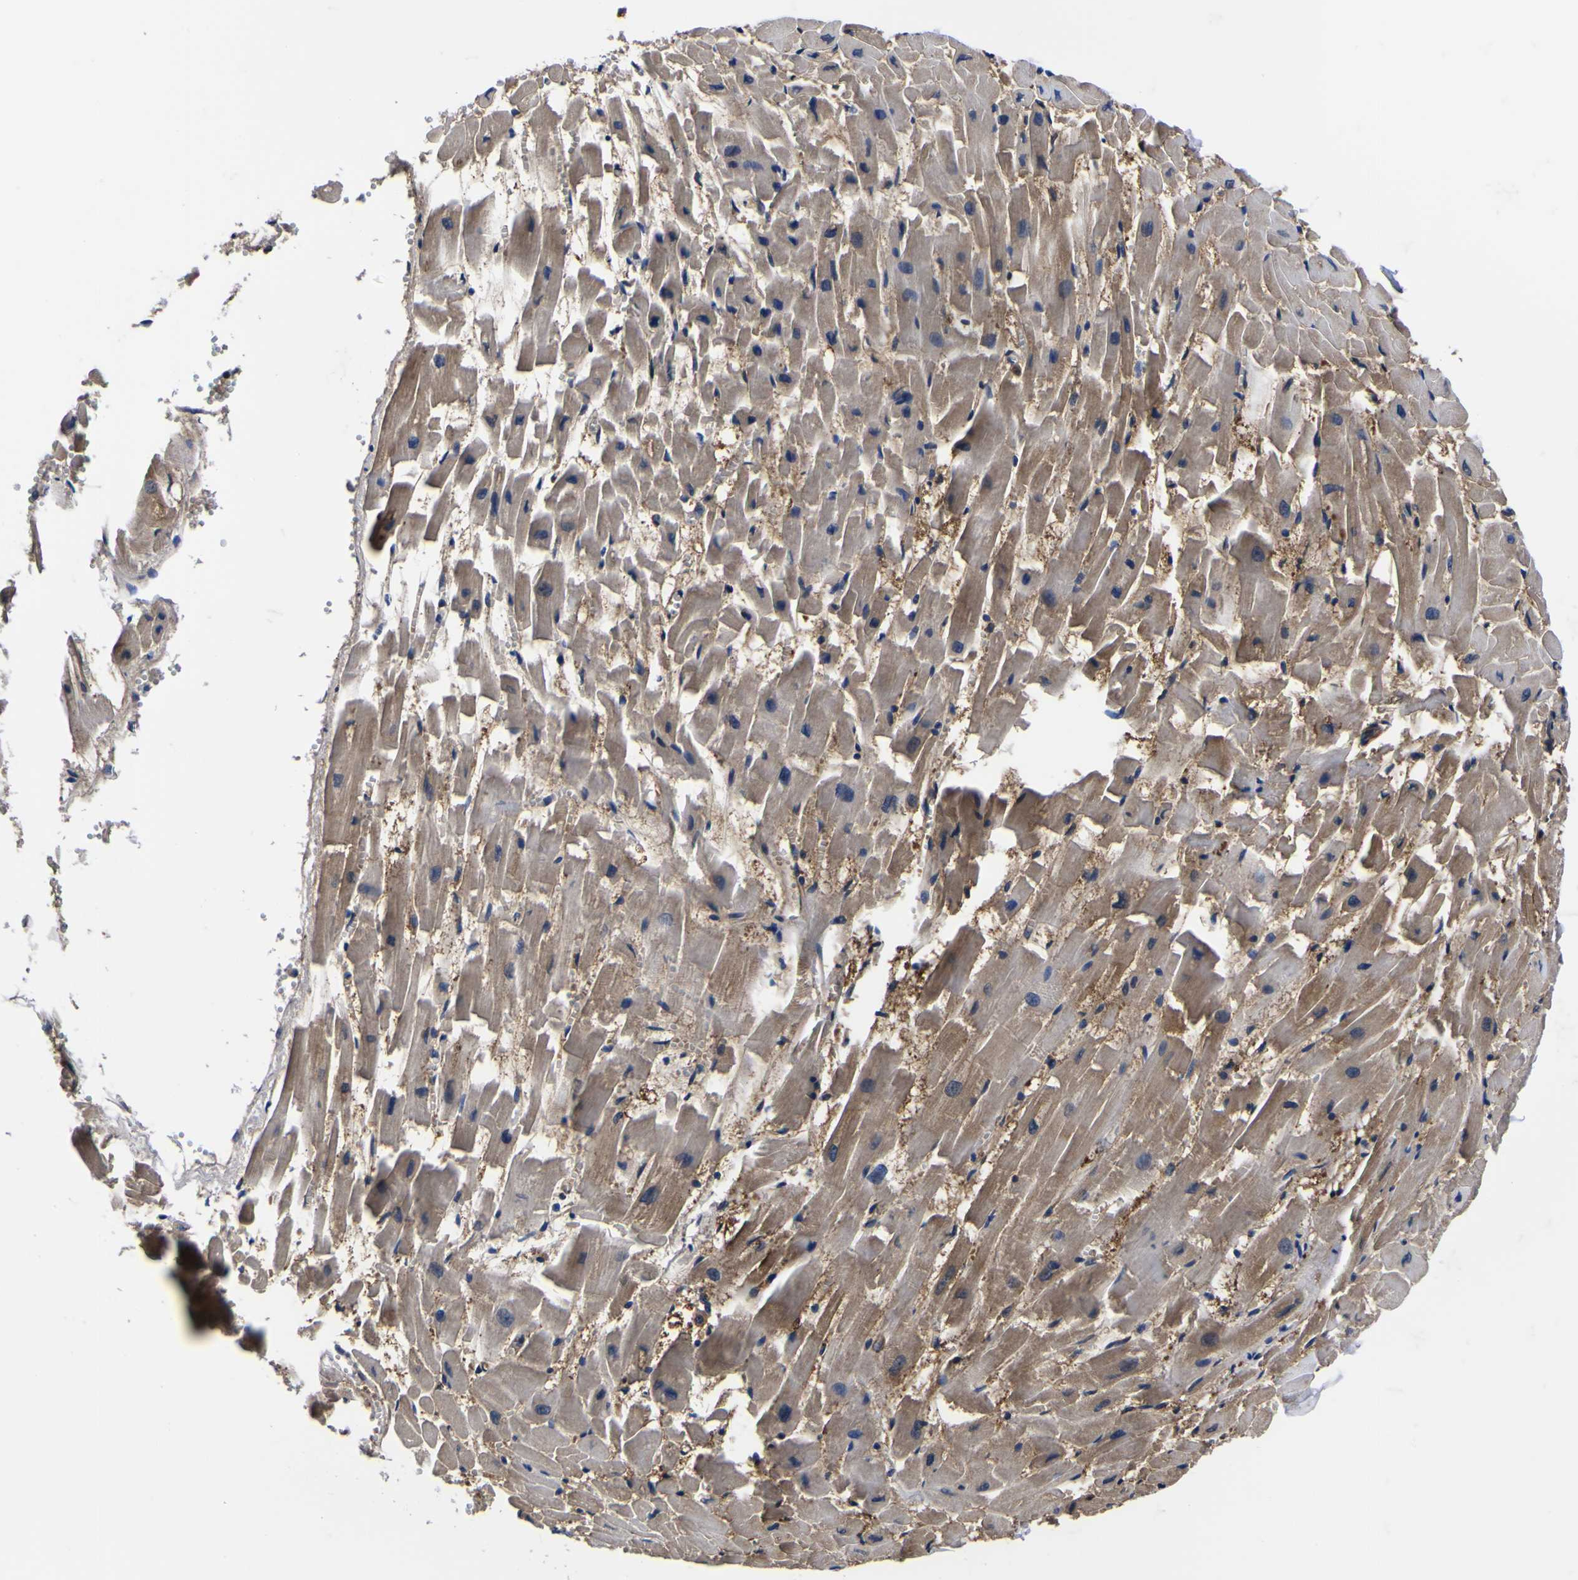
{"staining": {"intensity": "moderate", "quantity": ">75%", "location": "cytoplasmic/membranous"}, "tissue": "heart muscle", "cell_type": "Cardiomyocytes", "image_type": "normal", "snomed": [{"axis": "morphology", "description": "Normal tissue, NOS"}, {"axis": "topography", "description": "Heart"}], "caption": "Protein expression analysis of unremarkable human heart muscle reveals moderate cytoplasmic/membranous expression in about >75% of cardiomyocytes.", "gene": "FAM110B", "patient": {"sex": "female", "age": 19}}